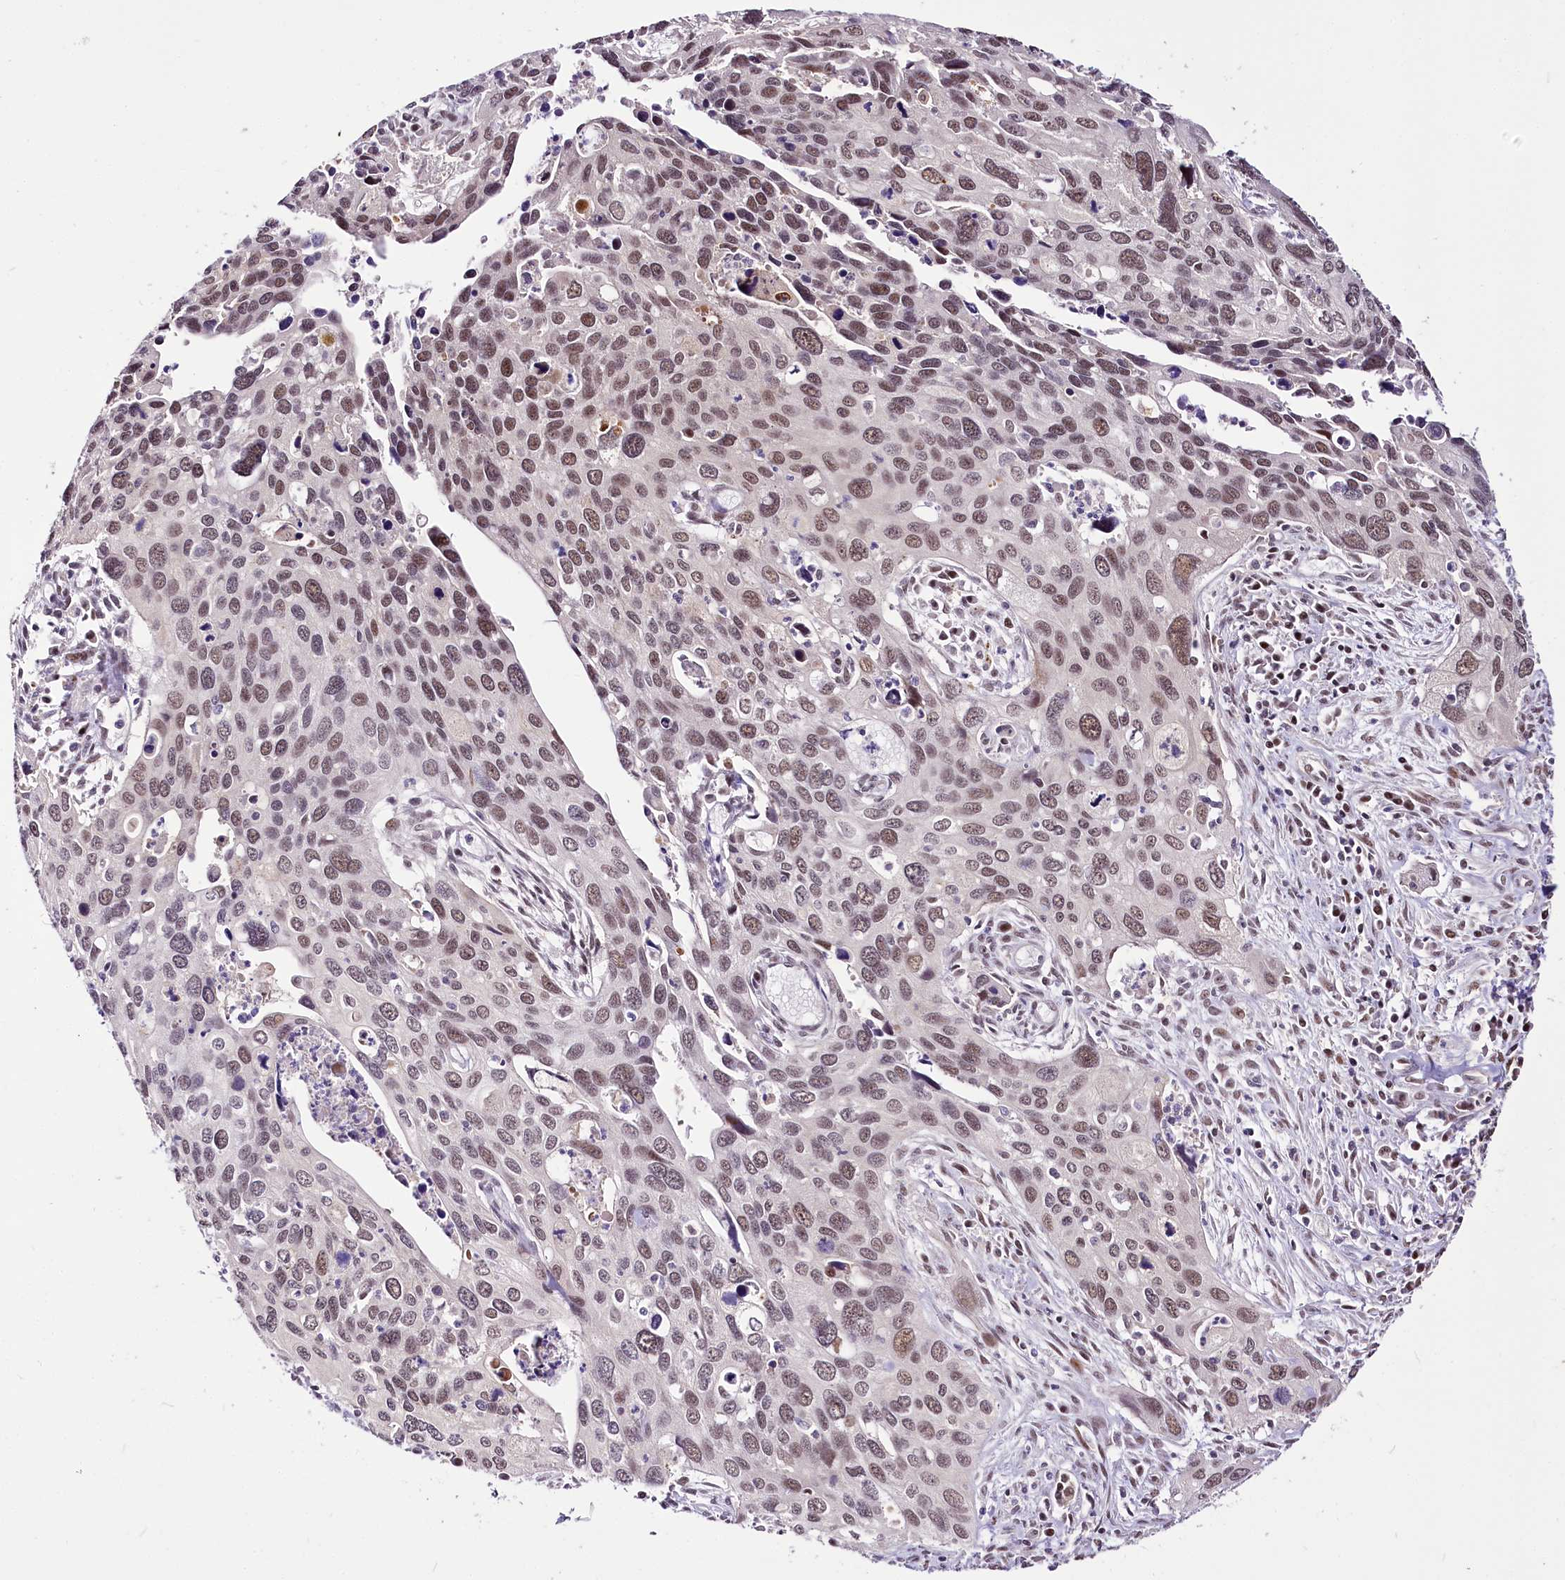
{"staining": {"intensity": "weak", "quantity": "25%-75%", "location": "nuclear"}, "tissue": "cervical cancer", "cell_type": "Tumor cells", "image_type": "cancer", "snomed": [{"axis": "morphology", "description": "Squamous cell carcinoma, NOS"}, {"axis": "topography", "description": "Cervix"}], "caption": "This photomicrograph shows cervical cancer (squamous cell carcinoma) stained with immunohistochemistry to label a protein in brown. The nuclear of tumor cells show weak positivity for the protein. Nuclei are counter-stained blue.", "gene": "POLA2", "patient": {"sex": "female", "age": 55}}